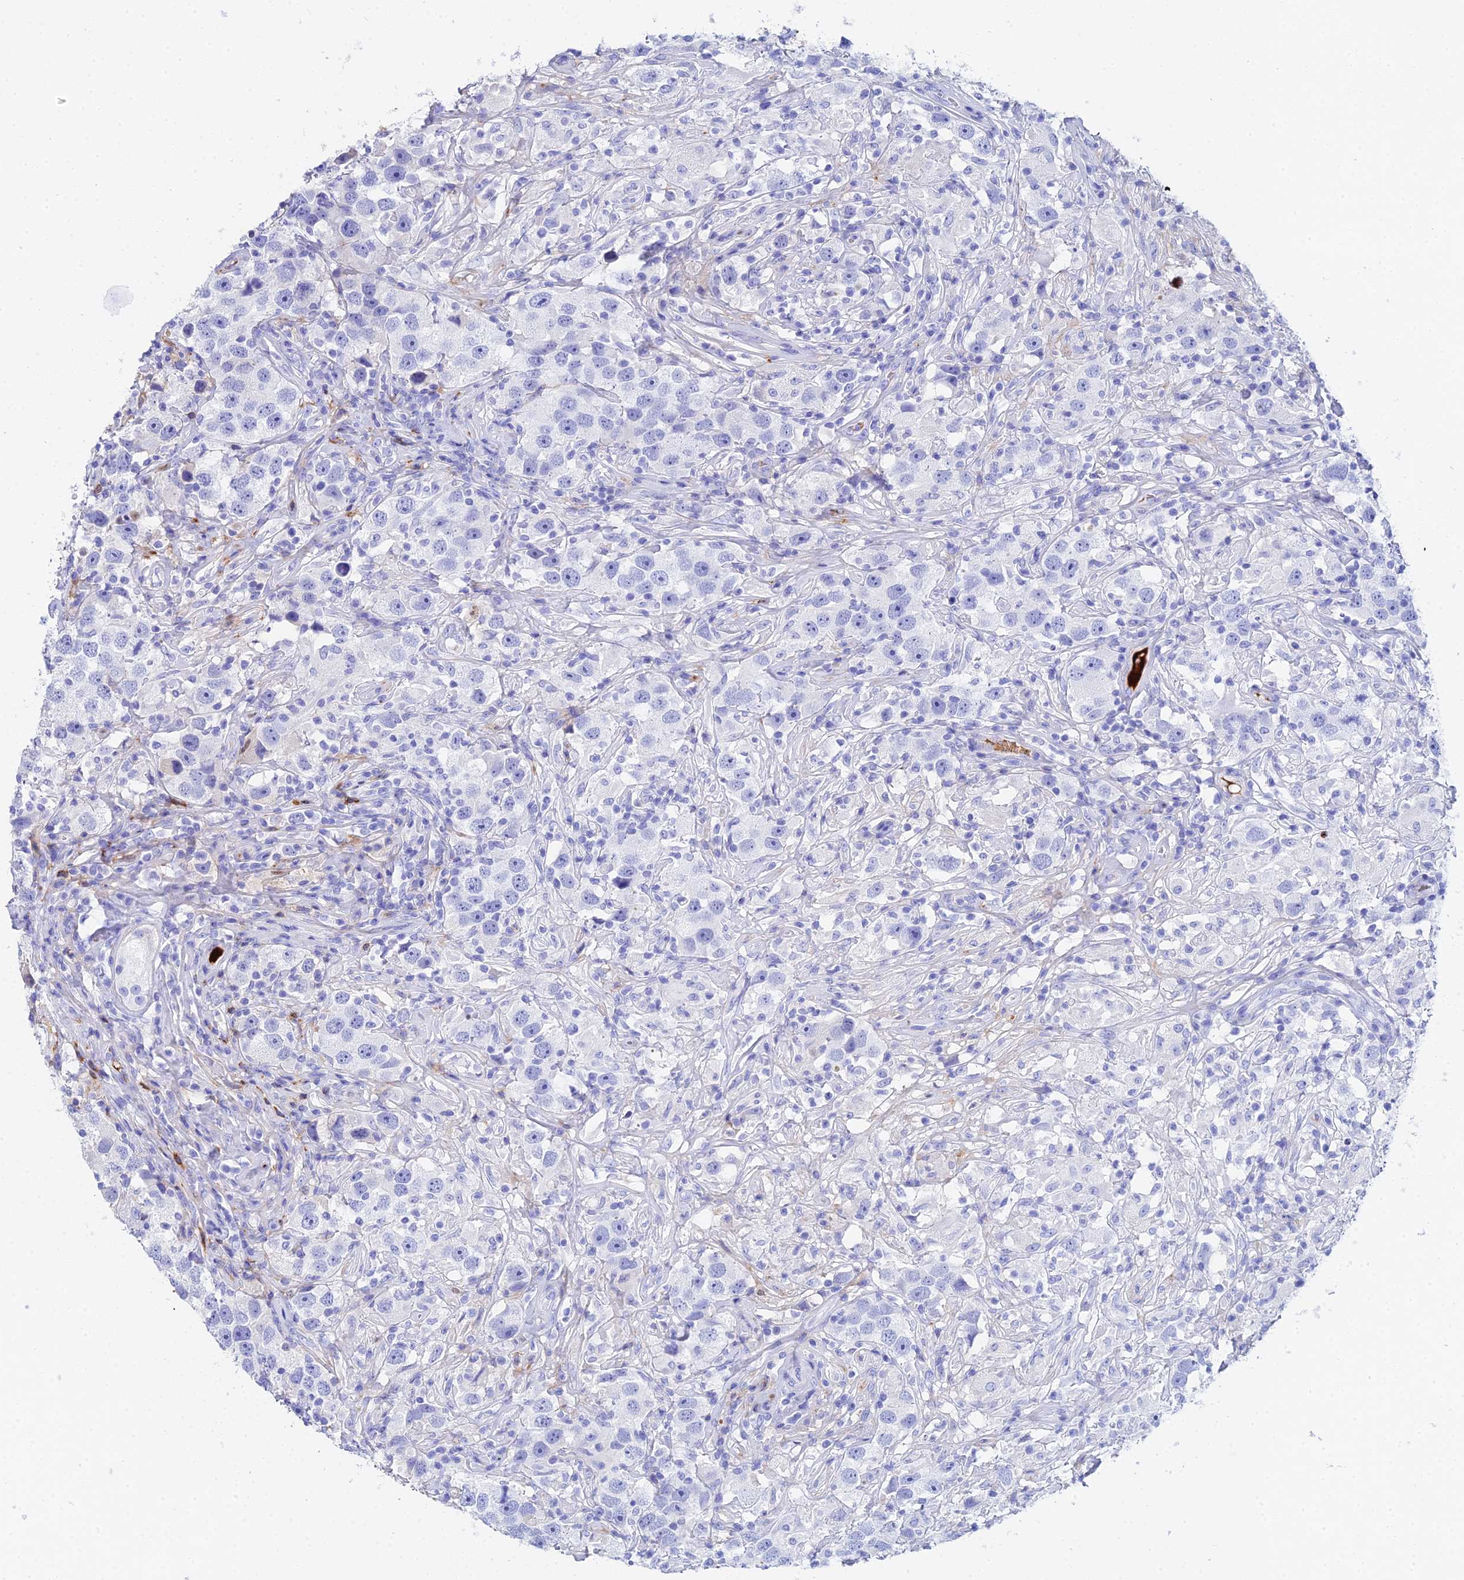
{"staining": {"intensity": "negative", "quantity": "none", "location": "none"}, "tissue": "testis cancer", "cell_type": "Tumor cells", "image_type": "cancer", "snomed": [{"axis": "morphology", "description": "Seminoma, NOS"}, {"axis": "topography", "description": "Testis"}], "caption": "A histopathology image of human seminoma (testis) is negative for staining in tumor cells.", "gene": "CELA3A", "patient": {"sex": "male", "age": 49}}